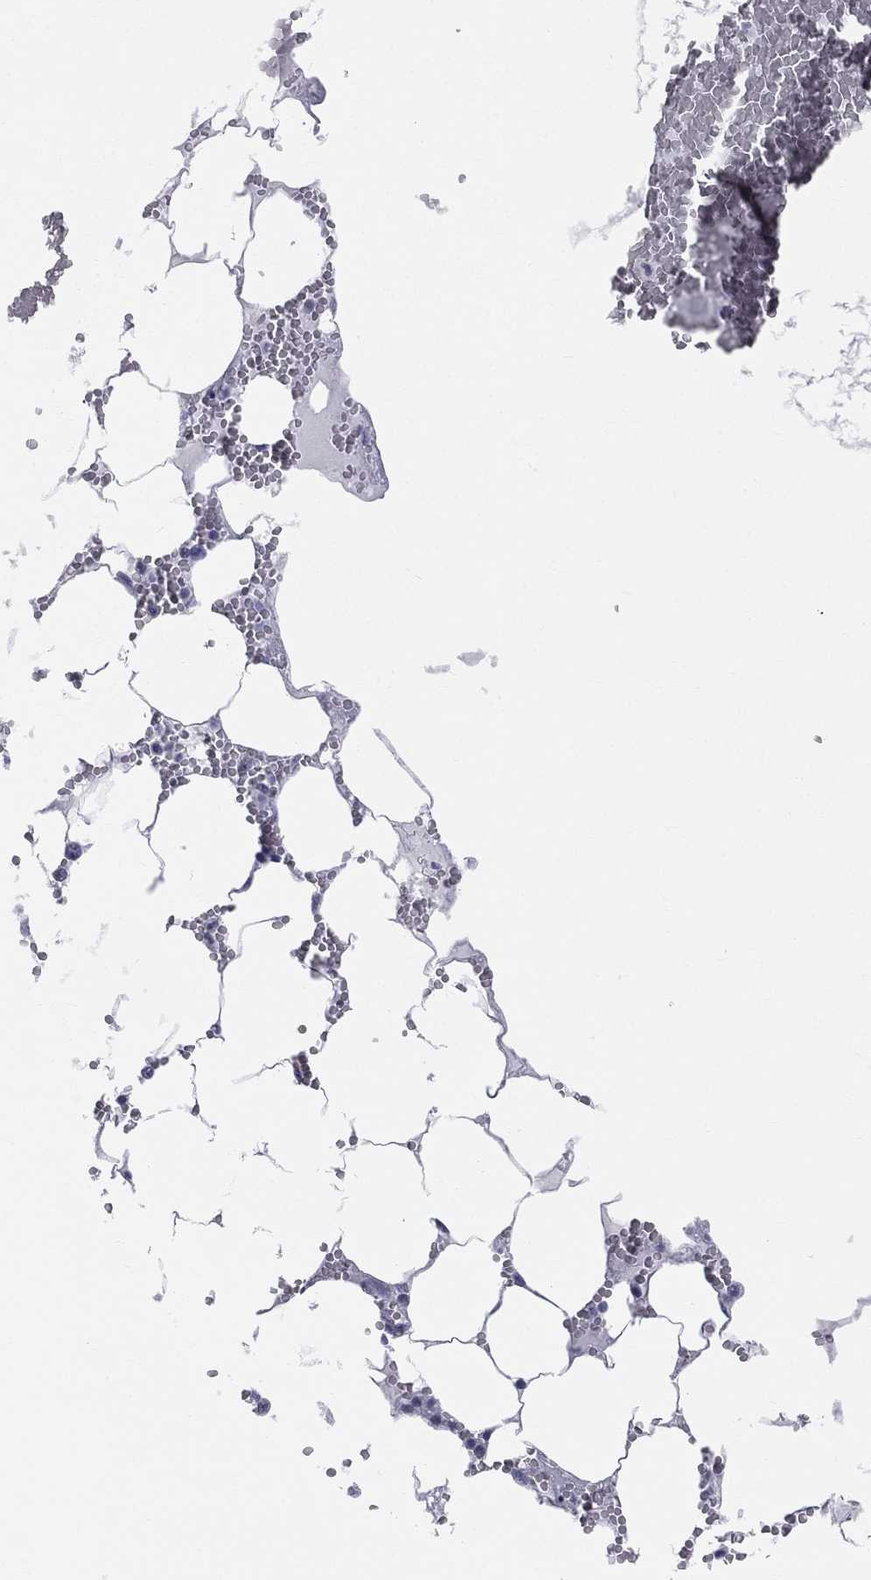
{"staining": {"intensity": "negative", "quantity": "none", "location": "none"}, "tissue": "bone marrow", "cell_type": "Hematopoietic cells", "image_type": "normal", "snomed": [{"axis": "morphology", "description": "Normal tissue, NOS"}, {"axis": "topography", "description": "Bone marrow"}], "caption": "Unremarkable bone marrow was stained to show a protein in brown. There is no significant expression in hematopoietic cells.", "gene": "CD22", "patient": {"sex": "female", "age": 64}}